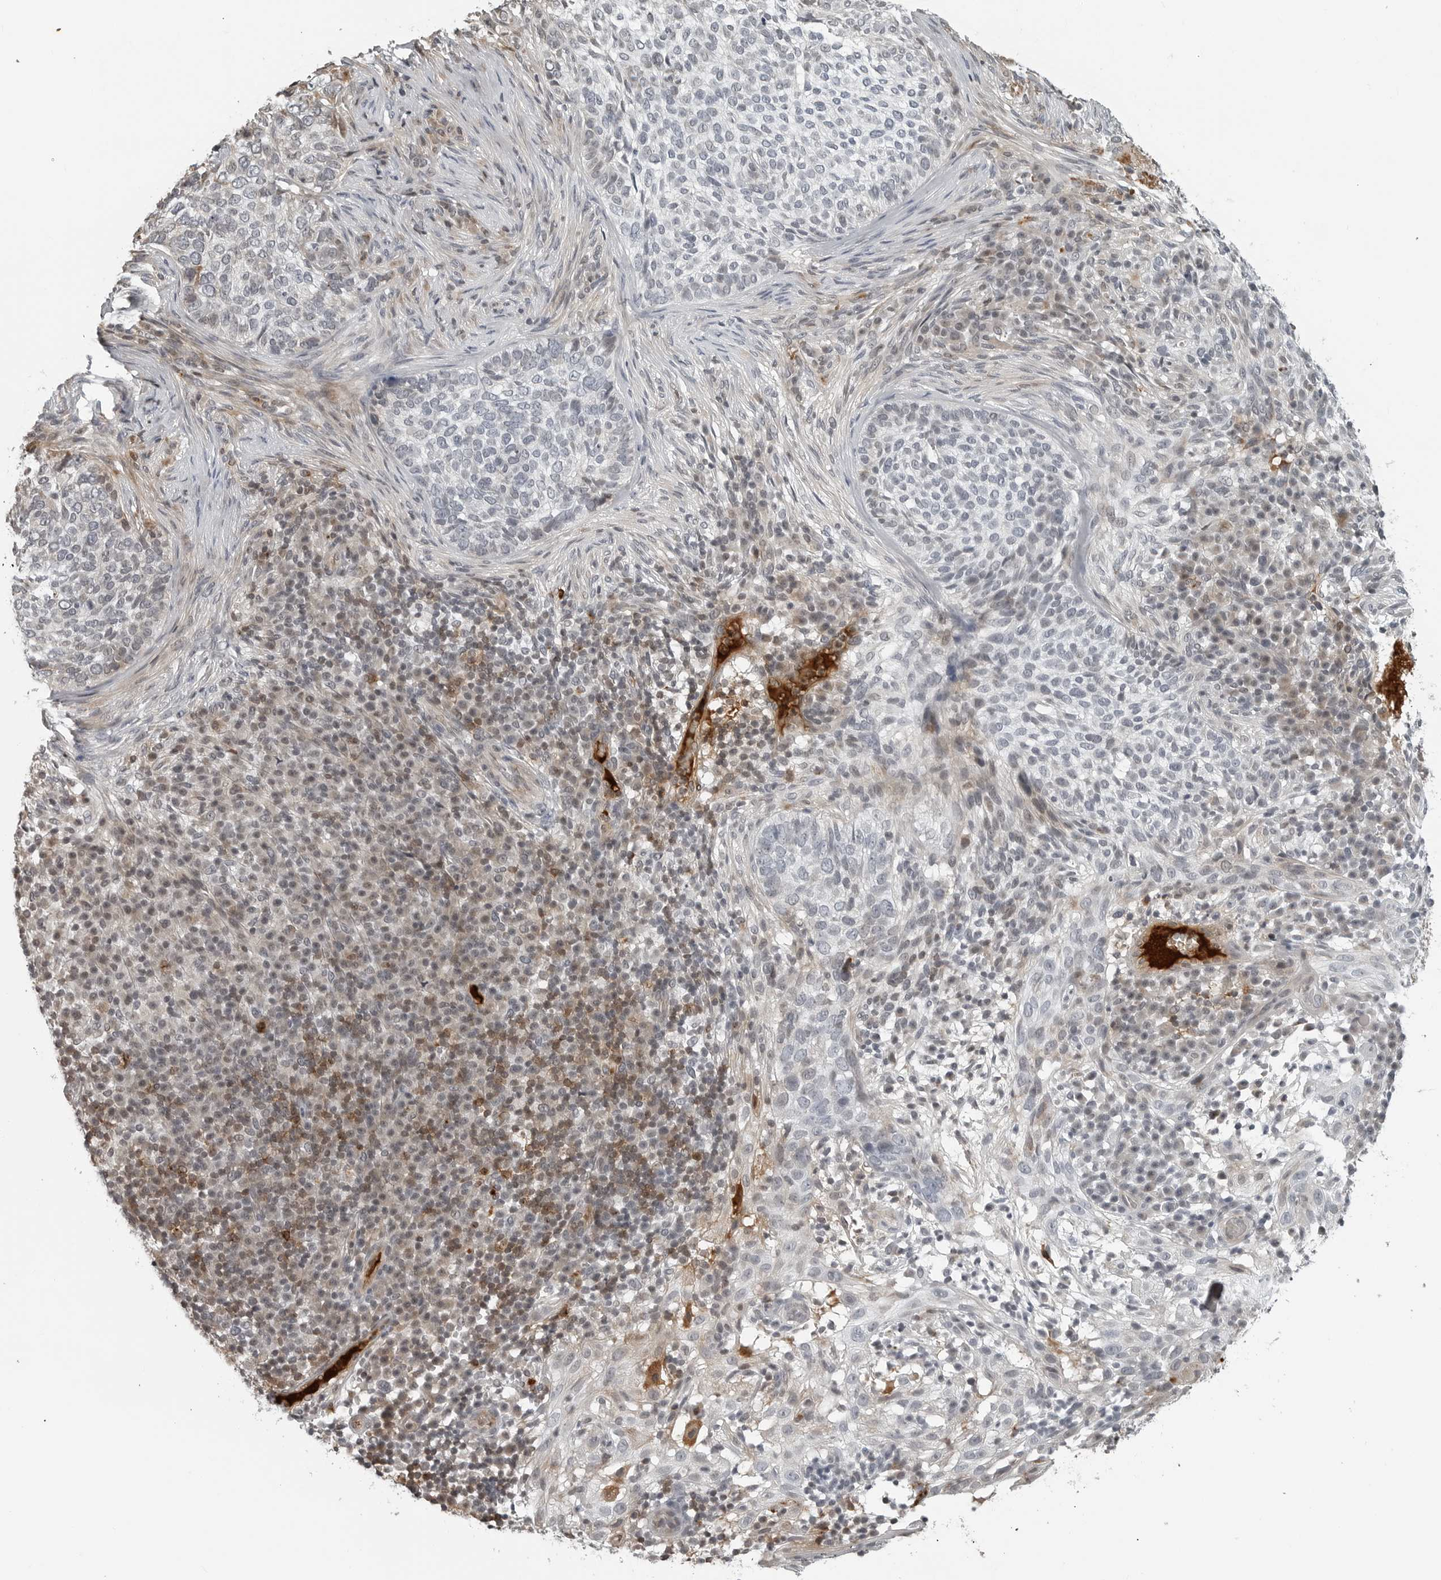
{"staining": {"intensity": "negative", "quantity": "none", "location": "none"}, "tissue": "skin cancer", "cell_type": "Tumor cells", "image_type": "cancer", "snomed": [{"axis": "morphology", "description": "Basal cell carcinoma"}, {"axis": "topography", "description": "Skin"}], "caption": "This photomicrograph is of basal cell carcinoma (skin) stained with immunohistochemistry (IHC) to label a protein in brown with the nuclei are counter-stained blue. There is no staining in tumor cells. (DAB (3,3'-diaminobenzidine) immunohistochemistry (IHC) with hematoxylin counter stain).", "gene": "CXCR5", "patient": {"sex": "female", "age": 64}}